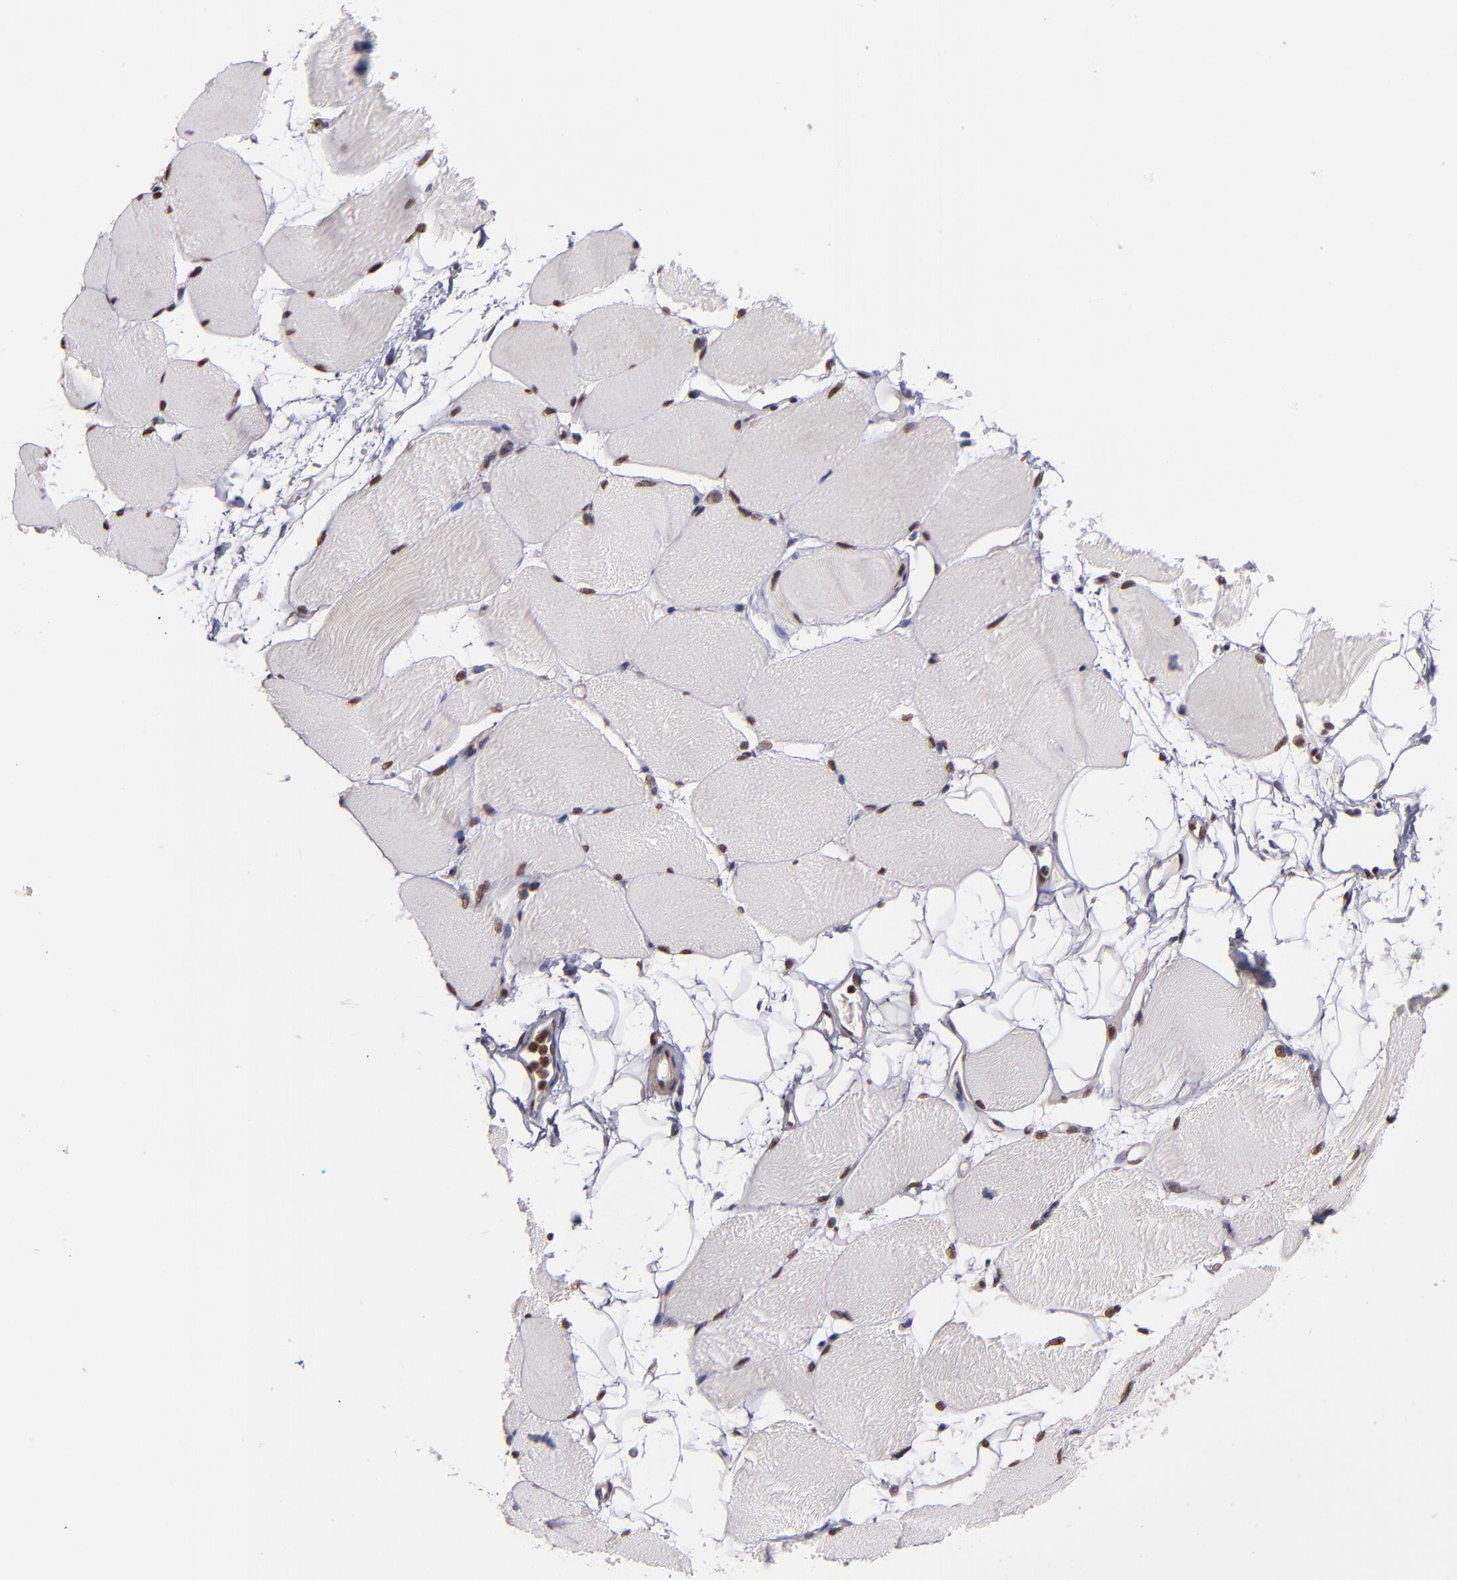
{"staining": {"intensity": "moderate", "quantity": ">75%", "location": "nuclear"}, "tissue": "skeletal muscle", "cell_type": "Myocytes", "image_type": "normal", "snomed": [{"axis": "morphology", "description": "Normal tissue, NOS"}, {"axis": "topography", "description": "Skeletal muscle"}, {"axis": "topography", "description": "Parathyroid gland"}], "caption": "An image showing moderate nuclear expression in about >75% of myocytes in benign skeletal muscle, as visualized by brown immunohistochemical staining.", "gene": "TERF2", "patient": {"sex": "female", "age": 37}}